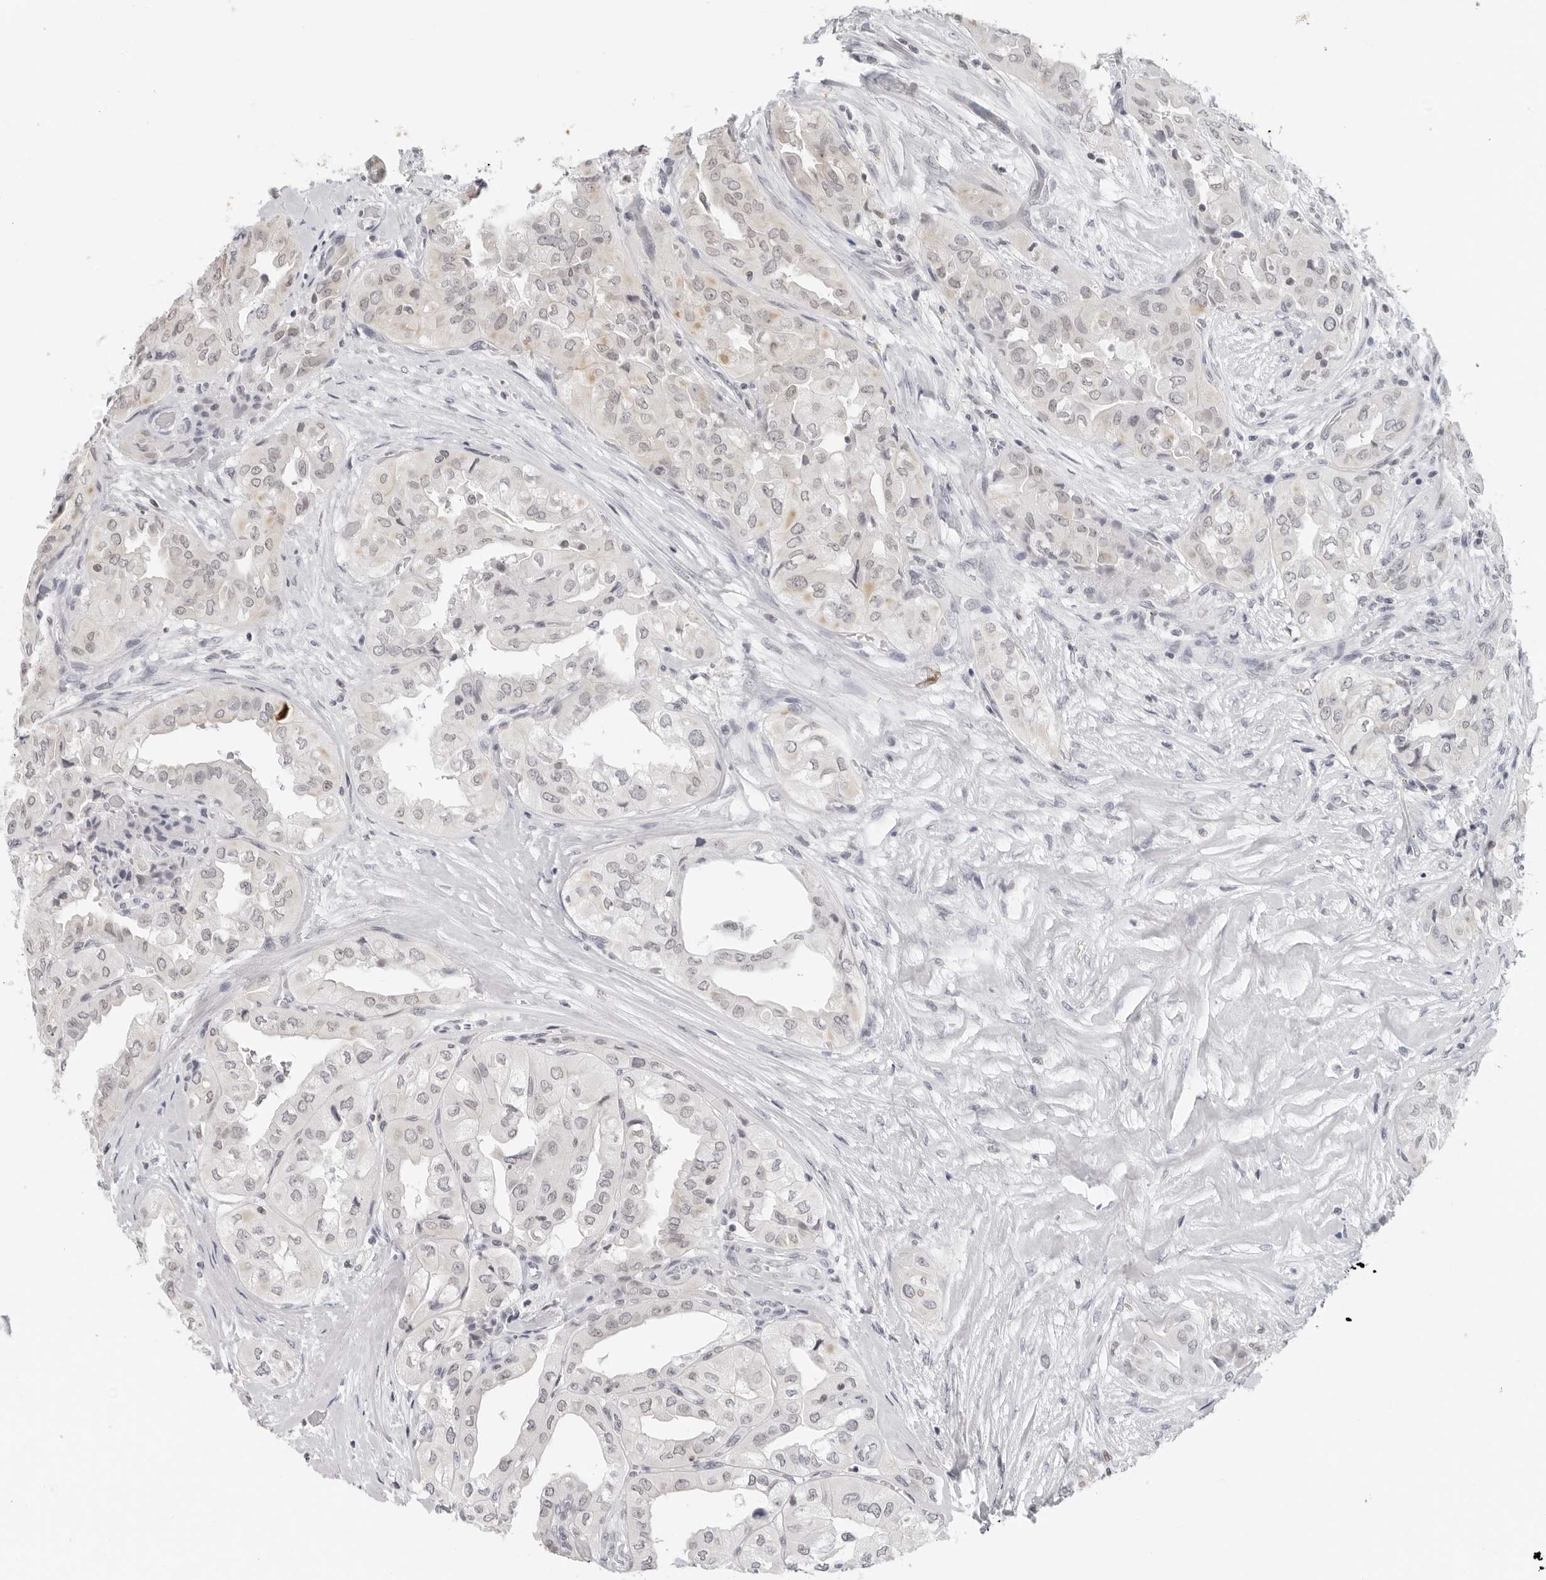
{"staining": {"intensity": "weak", "quantity": "25%-75%", "location": "nuclear"}, "tissue": "thyroid cancer", "cell_type": "Tumor cells", "image_type": "cancer", "snomed": [{"axis": "morphology", "description": "Papillary adenocarcinoma, NOS"}, {"axis": "topography", "description": "Thyroid gland"}], "caption": "Approximately 25%-75% of tumor cells in human papillary adenocarcinoma (thyroid) demonstrate weak nuclear protein expression as visualized by brown immunohistochemical staining.", "gene": "FLG2", "patient": {"sex": "female", "age": 59}}